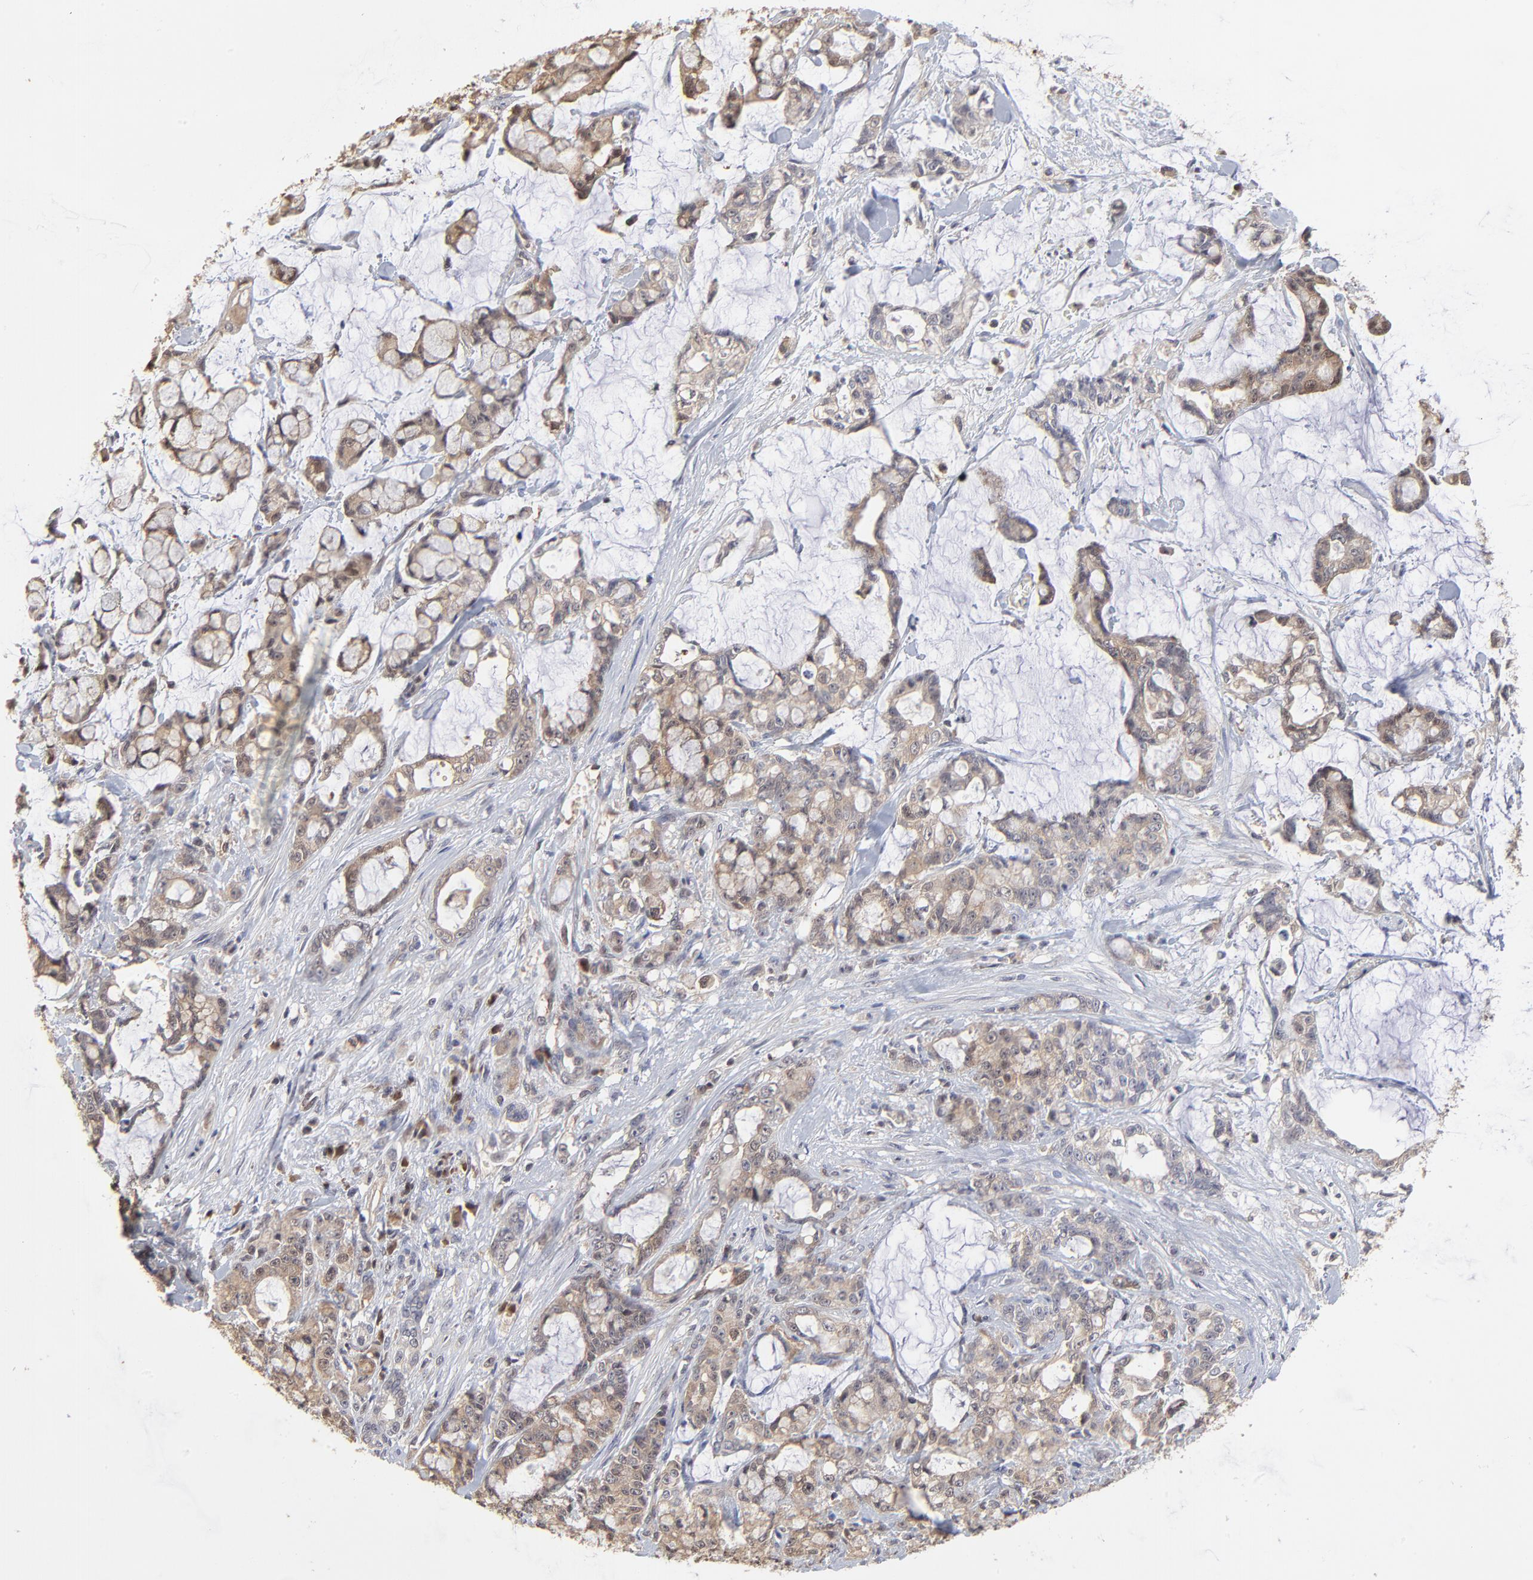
{"staining": {"intensity": "weak", "quantity": ">75%", "location": "cytoplasmic/membranous"}, "tissue": "pancreatic cancer", "cell_type": "Tumor cells", "image_type": "cancer", "snomed": [{"axis": "morphology", "description": "Adenocarcinoma, NOS"}, {"axis": "topography", "description": "Pancreas"}], "caption": "Protein staining by immunohistochemistry displays weak cytoplasmic/membranous positivity in about >75% of tumor cells in pancreatic cancer (adenocarcinoma). (brown staining indicates protein expression, while blue staining denotes nuclei).", "gene": "CASP3", "patient": {"sex": "female", "age": 73}}